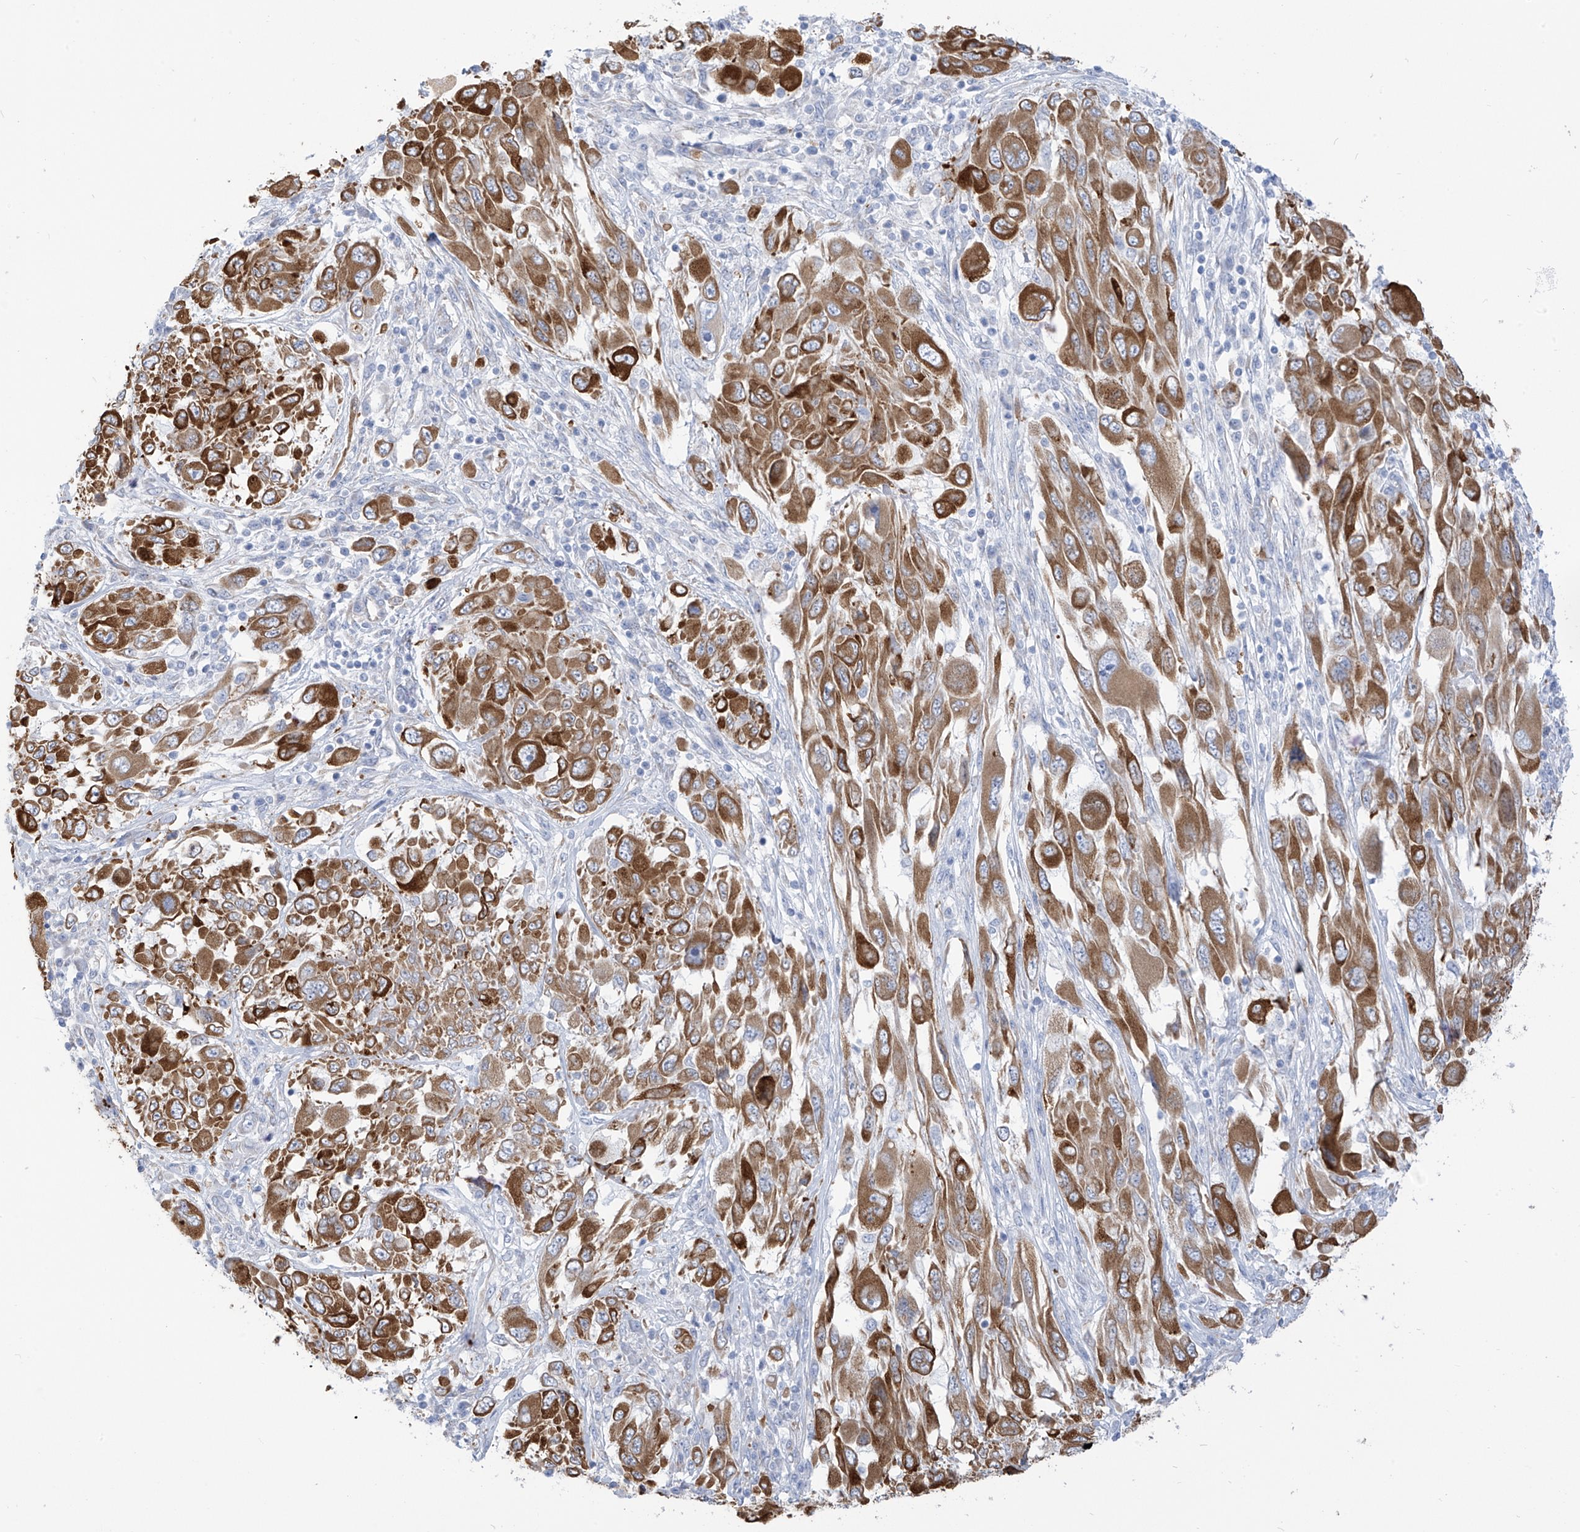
{"staining": {"intensity": "strong", "quantity": ">75%", "location": "cytoplasmic/membranous"}, "tissue": "melanoma", "cell_type": "Tumor cells", "image_type": "cancer", "snomed": [{"axis": "morphology", "description": "Malignant melanoma, NOS"}, {"axis": "topography", "description": "Skin"}], "caption": "Strong cytoplasmic/membranous protein positivity is appreciated in approximately >75% of tumor cells in melanoma.", "gene": "RCN2", "patient": {"sex": "female", "age": 91}}